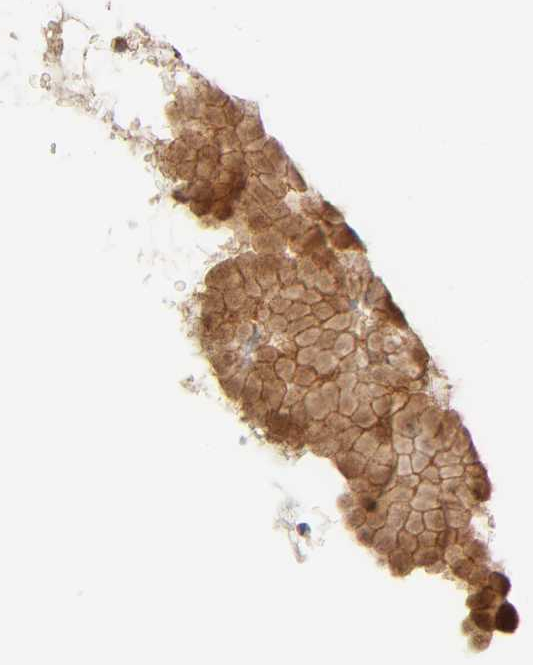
{"staining": {"intensity": "strong", "quantity": ">75%", "location": "cytoplasmic/membranous,nuclear"}, "tissue": "stomach", "cell_type": "Glandular cells", "image_type": "normal", "snomed": [{"axis": "morphology", "description": "Normal tissue, NOS"}, {"axis": "topography", "description": "Stomach, upper"}], "caption": "Stomach stained with DAB immunohistochemistry (IHC) demonstrates high levels of strong cytoplasmic/membranous,nuclear staining in approximately >75% of glandular cells.", "gene": "PLD1", "patient": {"sex": "female", "age": 56}}